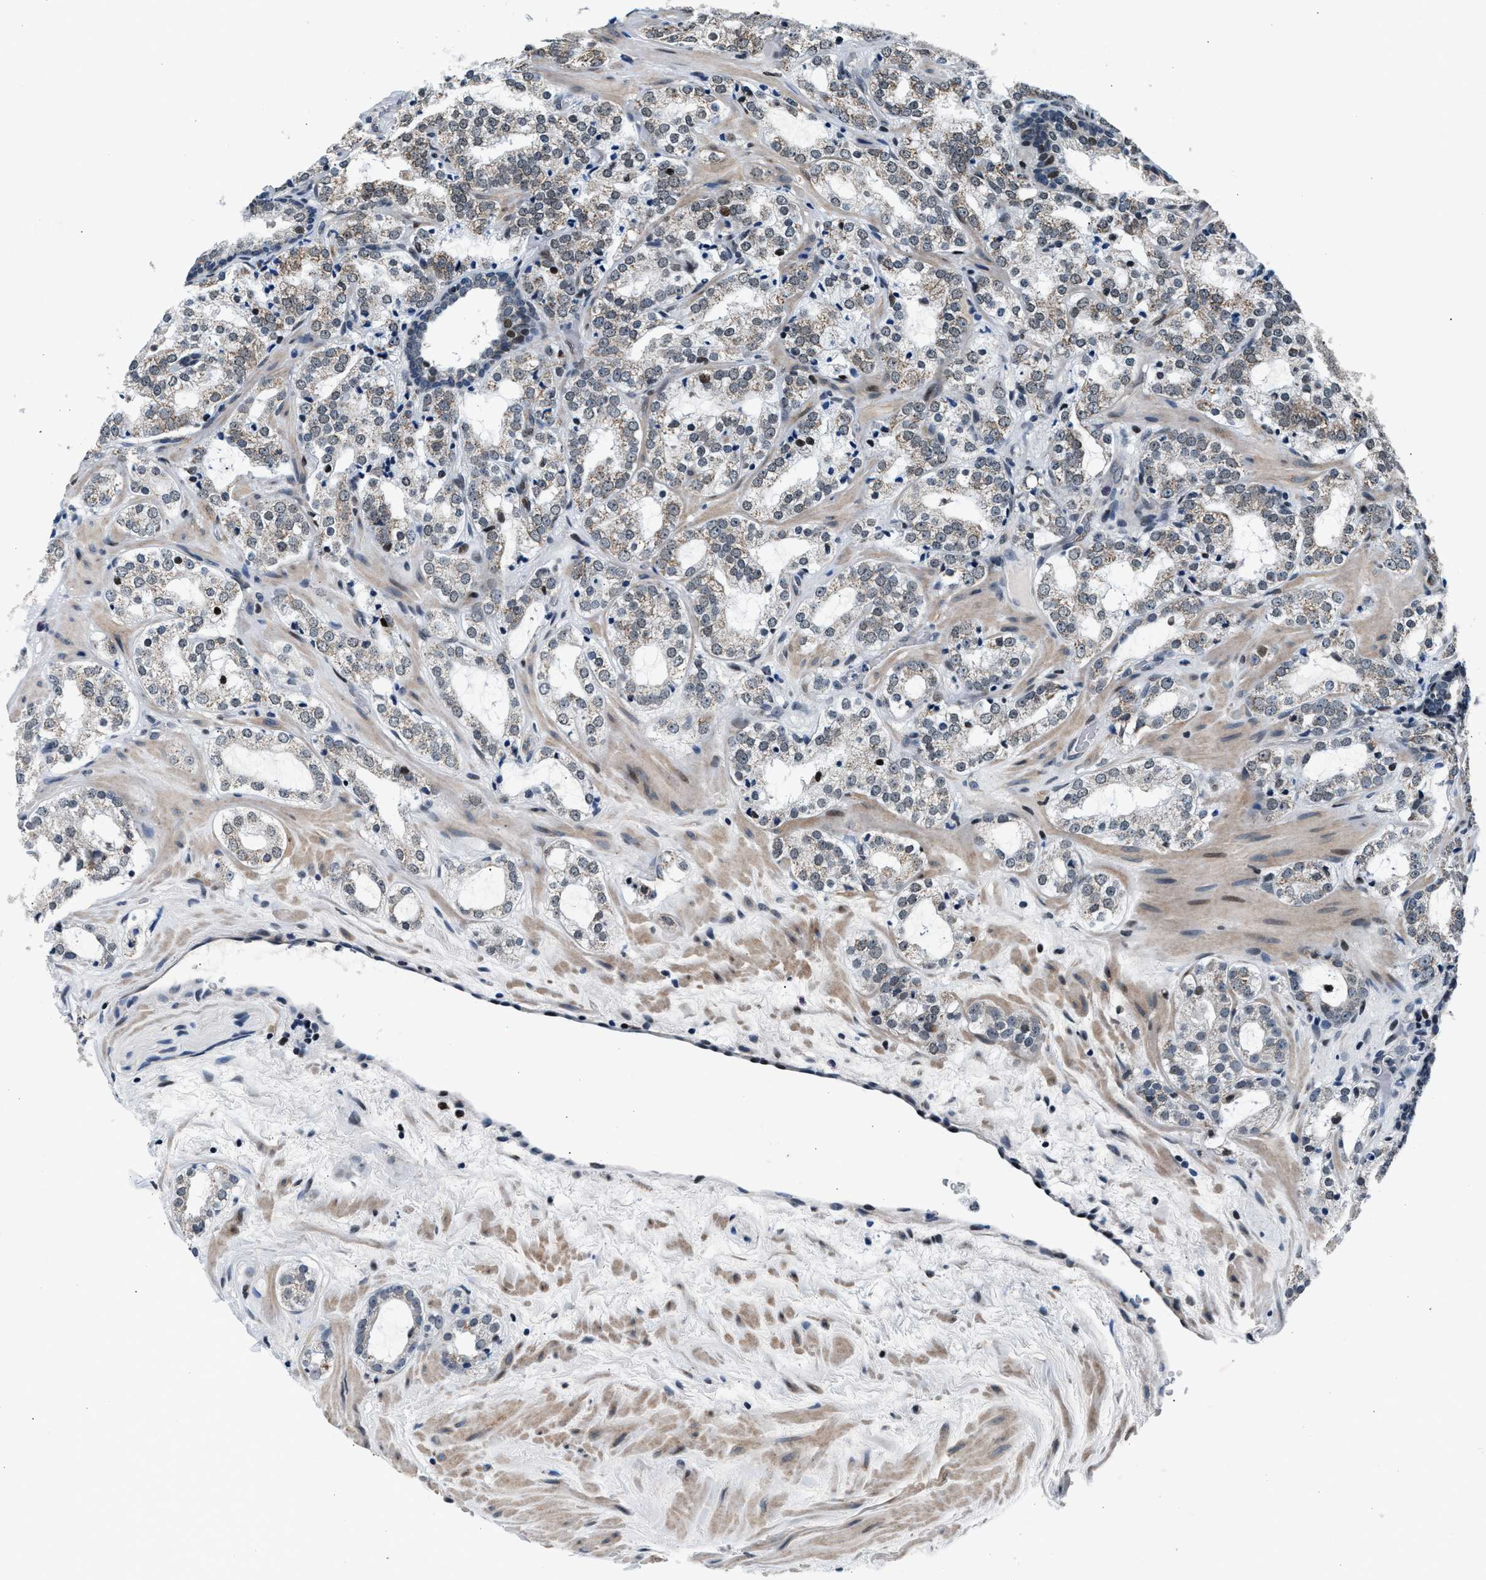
{"staining": {"intensity": "weak", "quantity": "<25%", "location": "cytoplasmic/membranous,nuclear"}, "tissue": "prostate cancer", "cell_type": "Tumor cells", "image_type": "cancer", "snomed": [{"axis": "morphology", "description": "Adenocarcinoma, High grade"}, {"axis": "topography", "description": "Prostate"}], "caption": "Immunohistochemistry (IHC) micrograph of neoplastic tissue: human adenocarcinoma (high-grade) (prostate) stained with DAB reveals no significant protein staining in tumor cells.", "gene": "PRRC2B", "patient": {"sex": "male", "age": 64}}